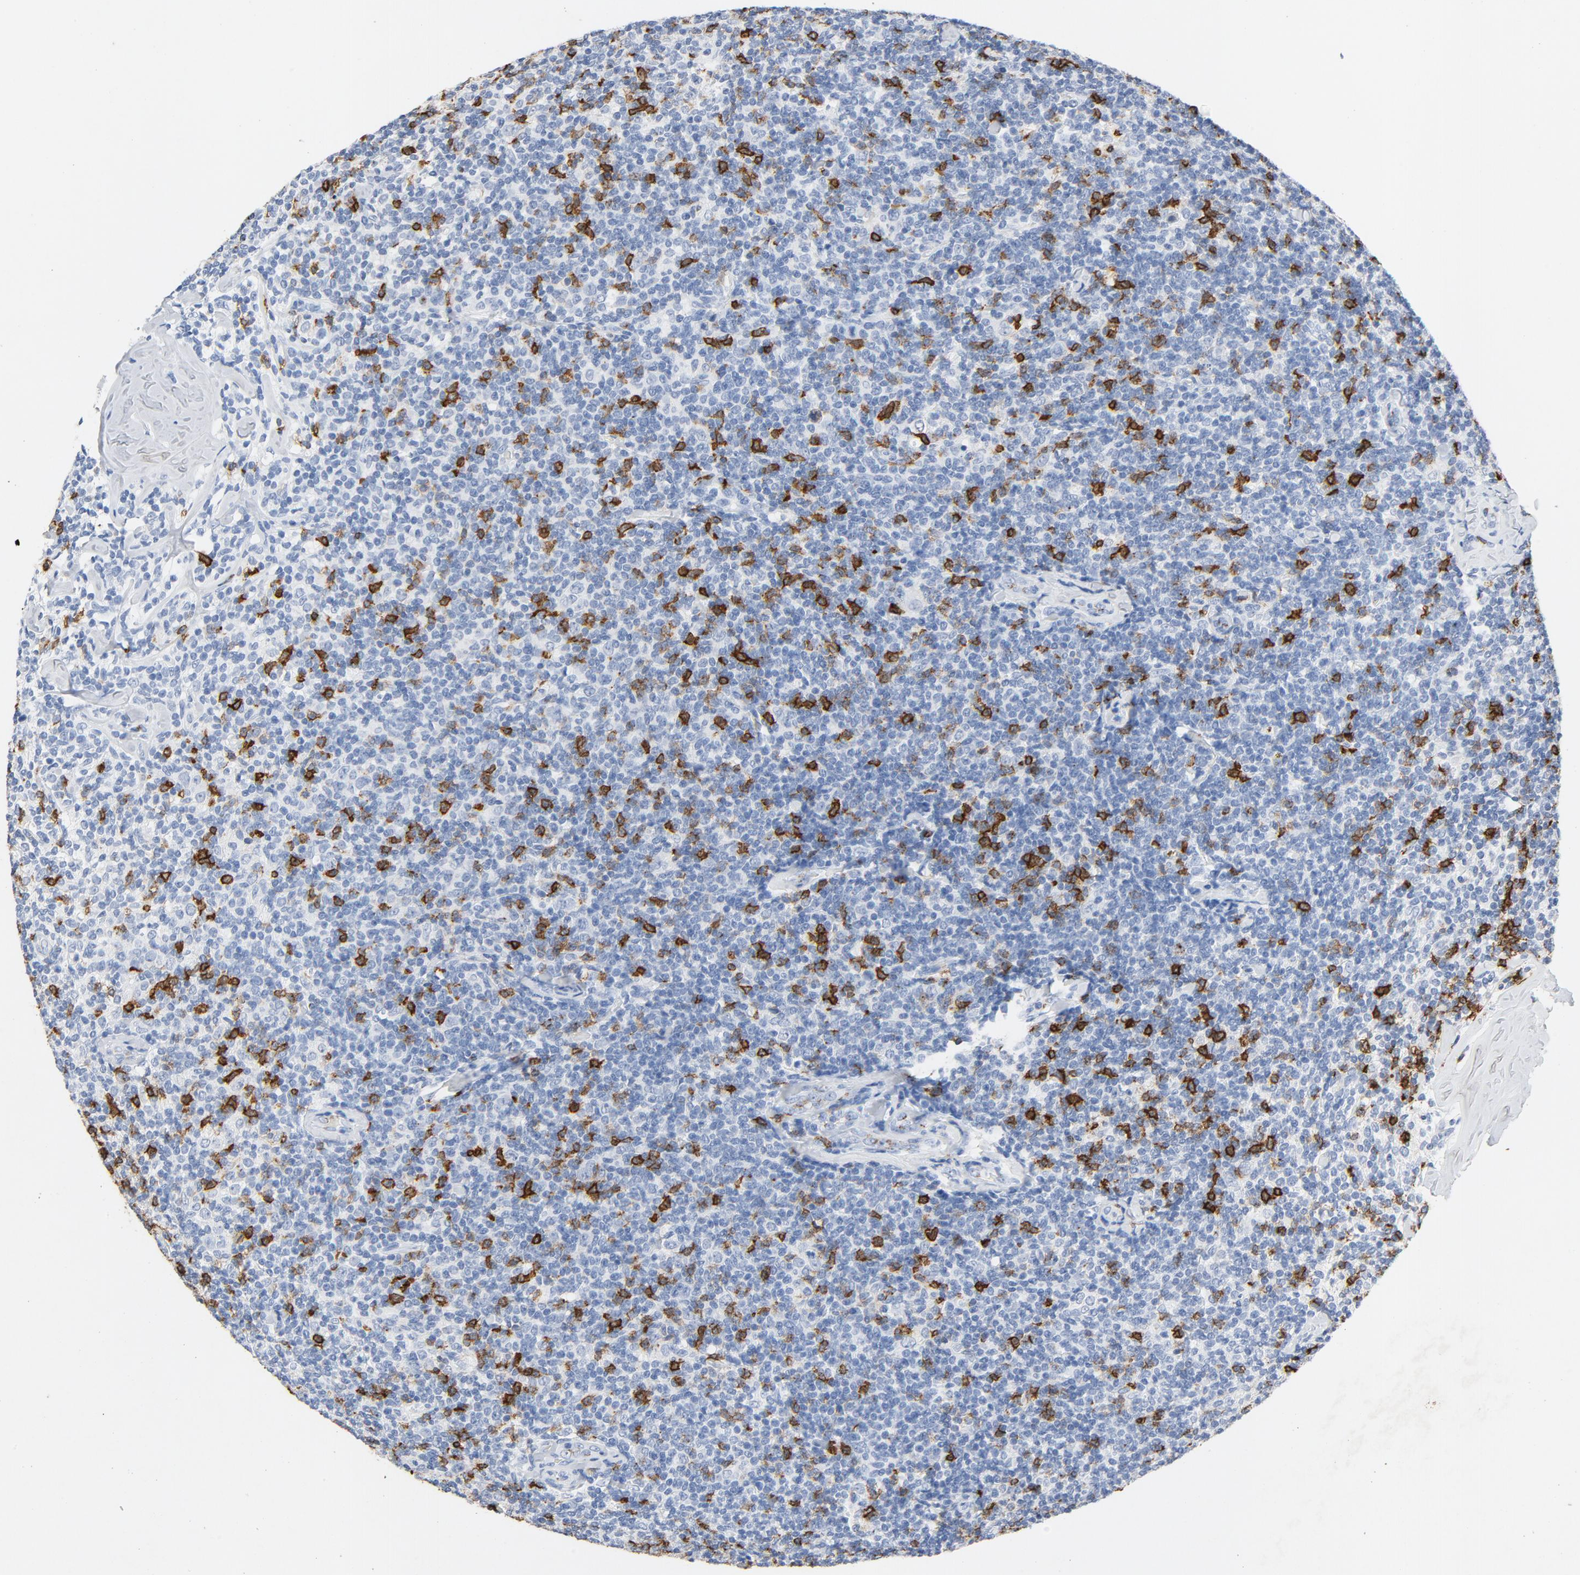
{"staining": {"intensity": "strong", "quantity": "<25%", "location": "cytoplasmic/membranous"}, "tissue": "lymphoma", "cell_type": "Tumor cells", "image_type": "cancer", "snomed": [{"axis": "morphology", "description": "Malignant lymphoma, non-Hodgkin's type, Low grade"}, {"axis": "topography", "description": "Lymph node"}], "caption": "Low-grade malignant lymphoma, non-Hodgkin's type stained with DAB immunohistochemistry demonstrates medium levels of strong cytoplasmic/membranous positivity in about <25% of tumor cells.", "gene": "PTPRB", "patient": {"sex": "female", "age": 56}}